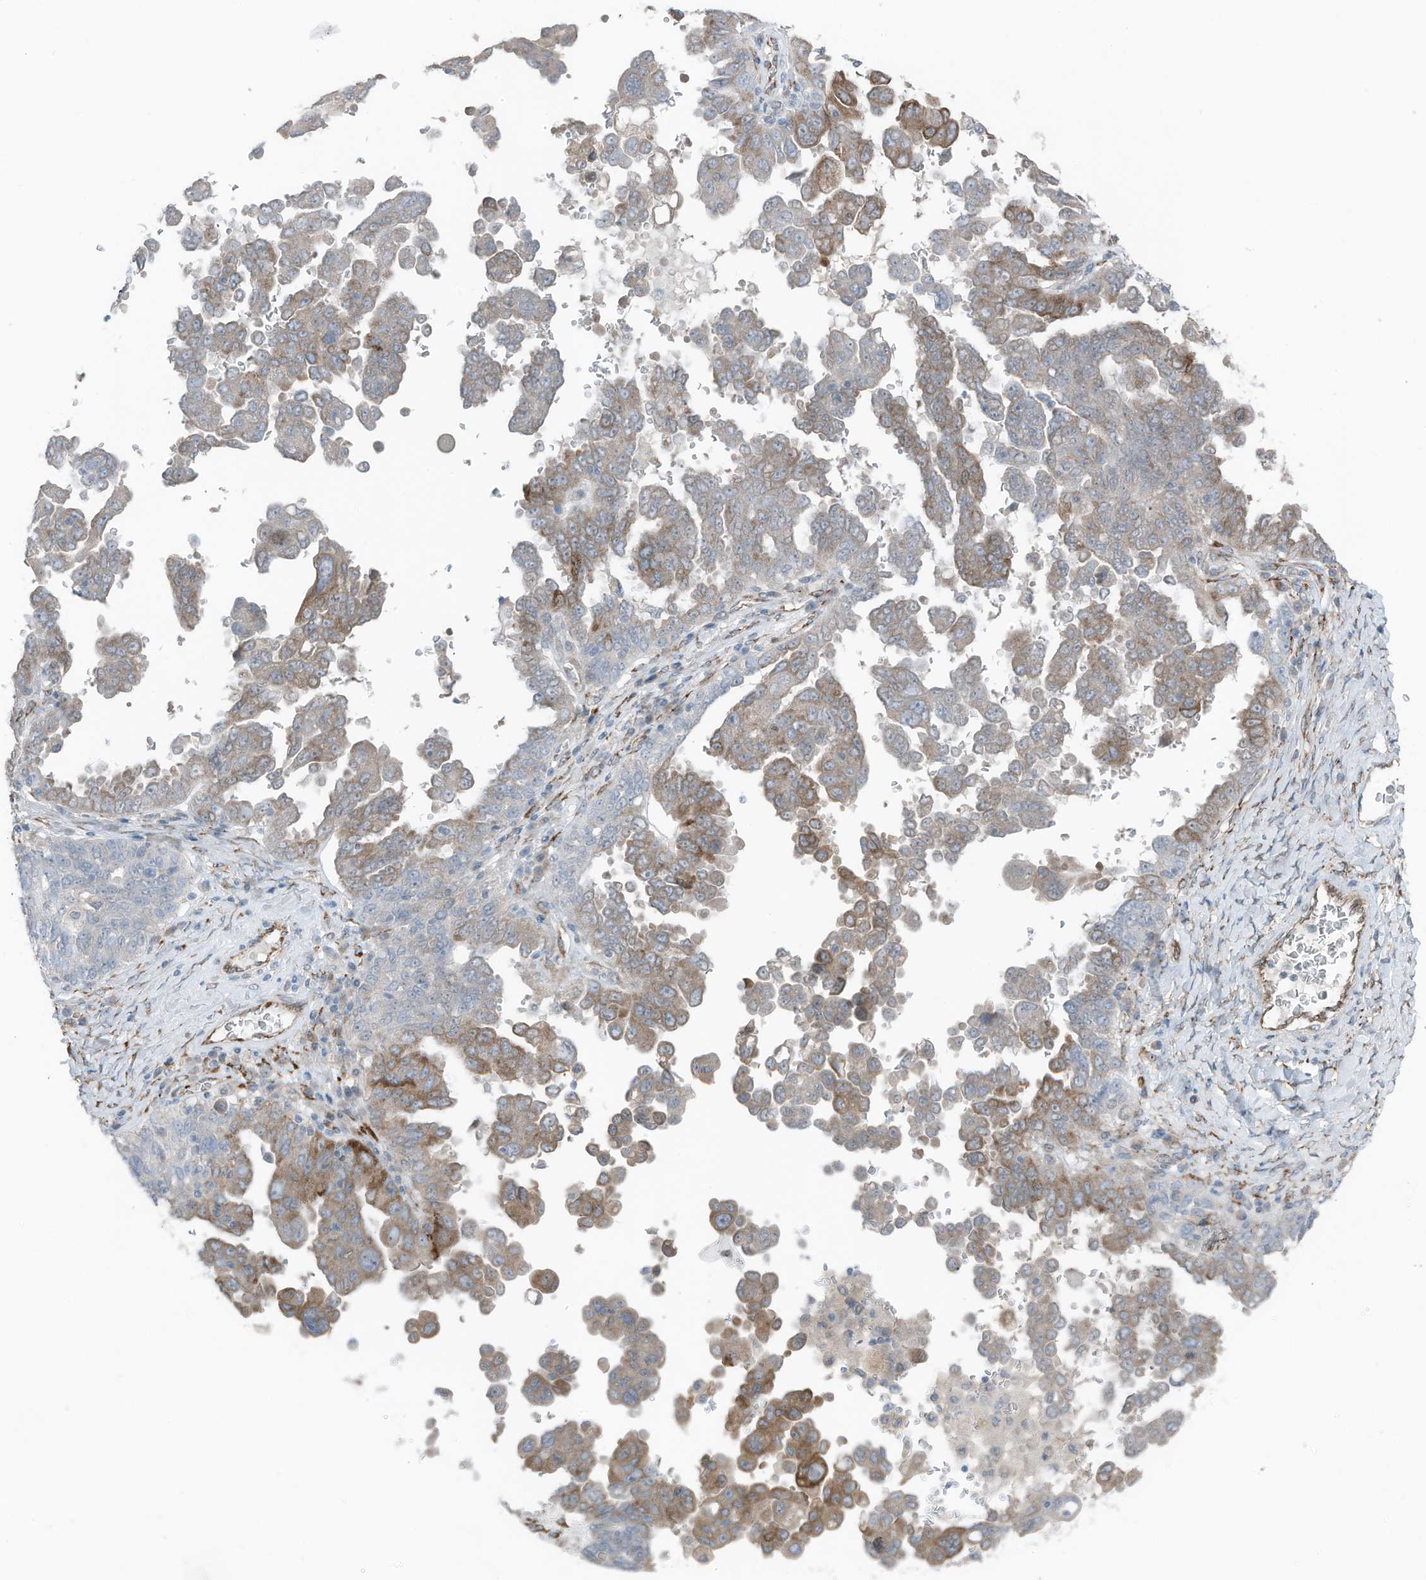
{"staining": {"intensity": "moderate", "quantity": "25%-75%", "location": "cytoplasmic/membranous"}, "tissue": "ovarian cancer", "cell_type": "Tumor cells", "image_type": "cancer", "snomed": [{"axis": "morphology", "description": "Carcinoma, endometroid"}, {"axis": "topography", "description": "Ovary"}], "caption": "The image displays immunohistochemical staining of ovarian cancer. There is moderate cytoplasmic/membranous staining is seen in about 25%-75% of tumor cells.", "gene": "ARHGEF33", "patient": {"sex": "female", "age": 62}}